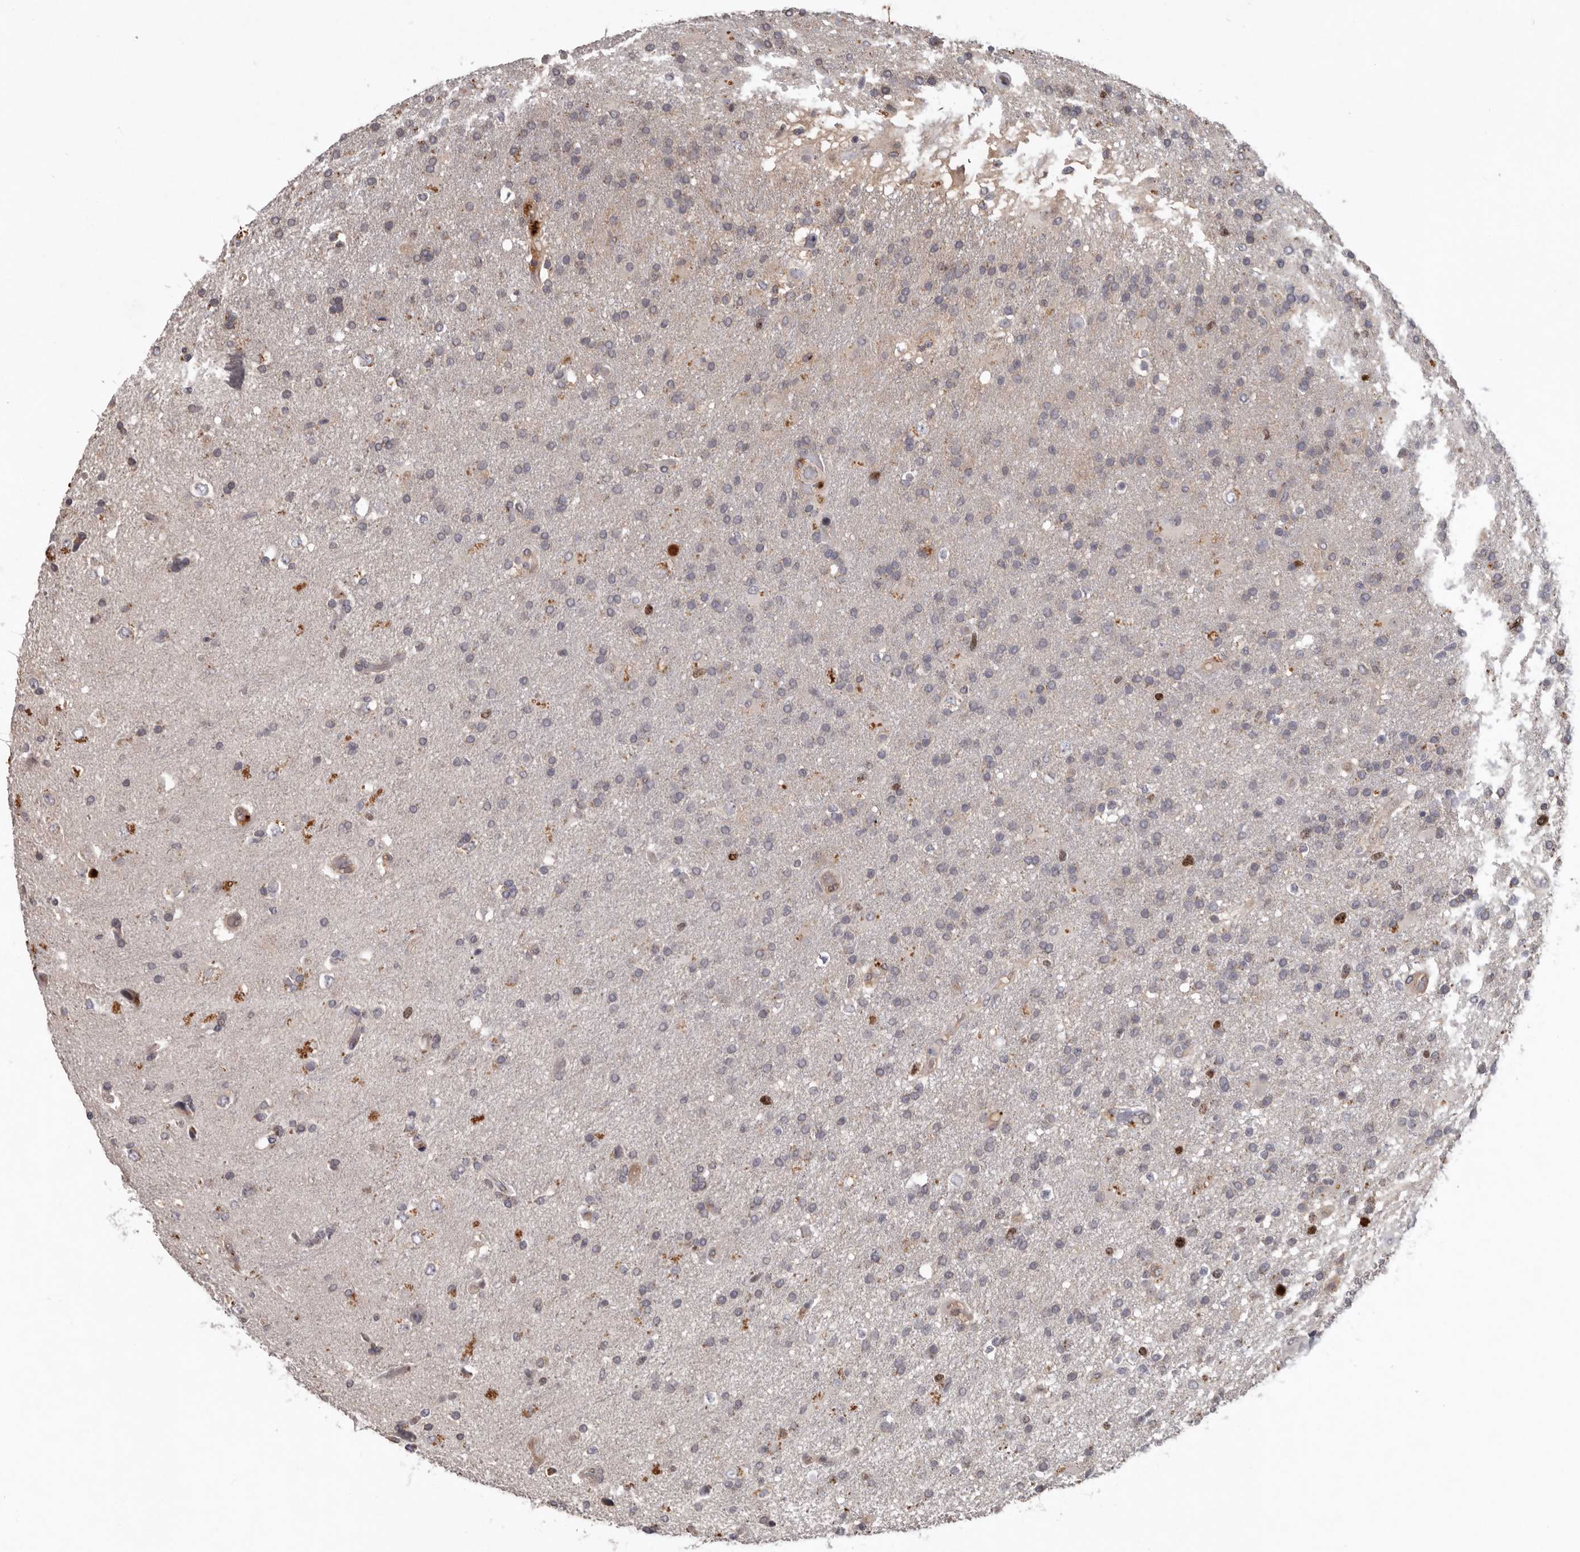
{"staining": {"intensity": "negative", "quantity": "none", "location": "none"}, "tissue": "glioma", "cell_type": "Tumor cells", "image_type": "cancer", "snomed": [{"axis": "morphology", "description": "Glioma, malignant, High grade"}, {"axis": "topography", "description": "Brain"}], "caption": "This image is of glioma stained with immunohistochemistry to label a protein in brown with the nuclei are counter-stained blue. There is no positivity in tumor cells.", "gene": "CDCA8", "patient": {"sex": "male", "age": 72}}